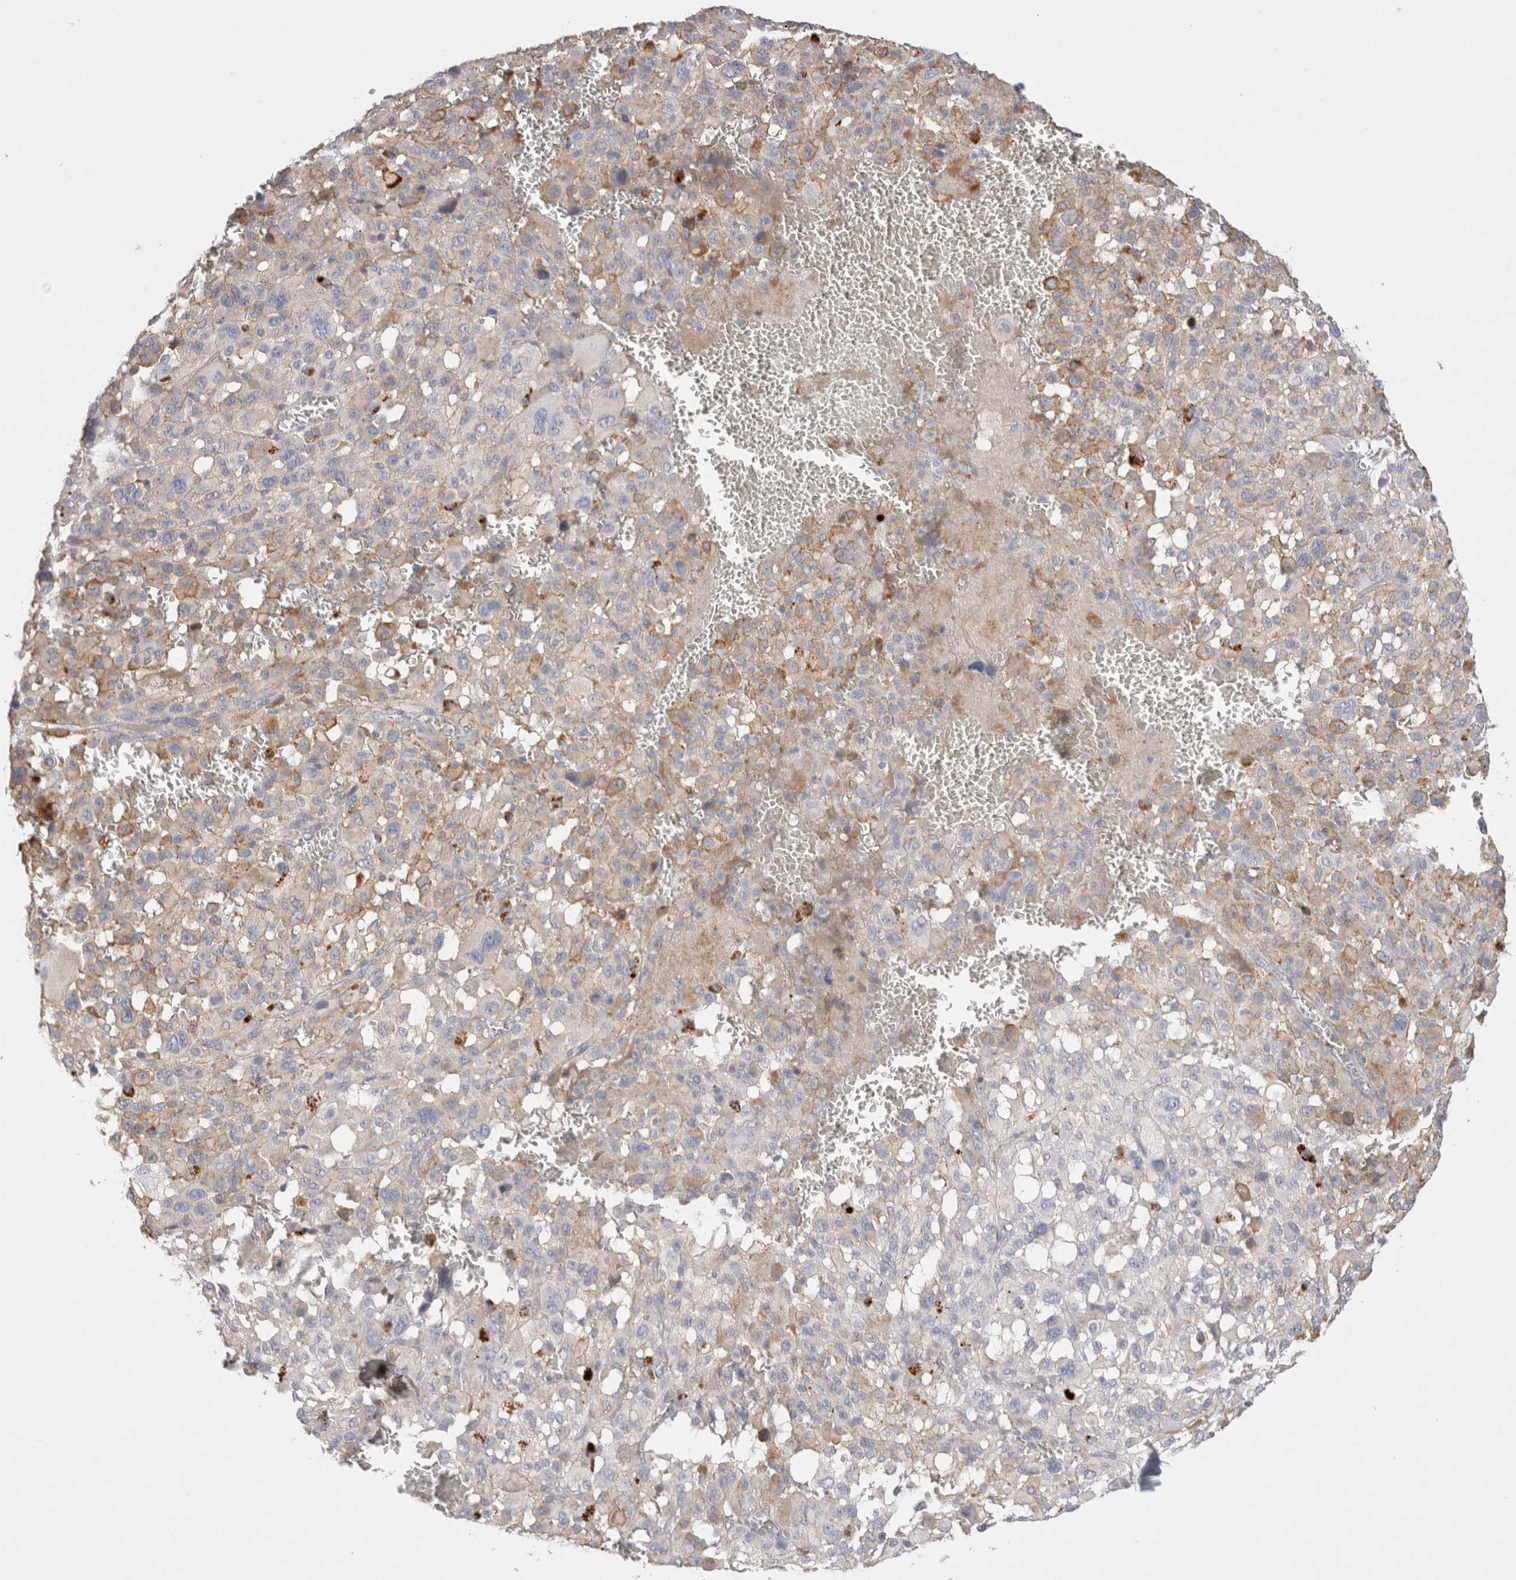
{"staining": {"intensity": "negative", "quantity": "none", "location": "none"}, "tissue": "melanoma", "cell_type": "Tumor cells", "image_type": "cancer", "snomed": [{"axis": "morphology", "description": "Malignant melanoma, Metastatic site"}, {"axis": "topography", "description": "Skin"}], "caption": "A high-resolution image shows immunohistochemistry staining of malignant melanoma (metastatic site), which shows no significant positivity in tumor cells.", "gene": "HPGDS", "patient": {"sex": "female", "age": 74}}